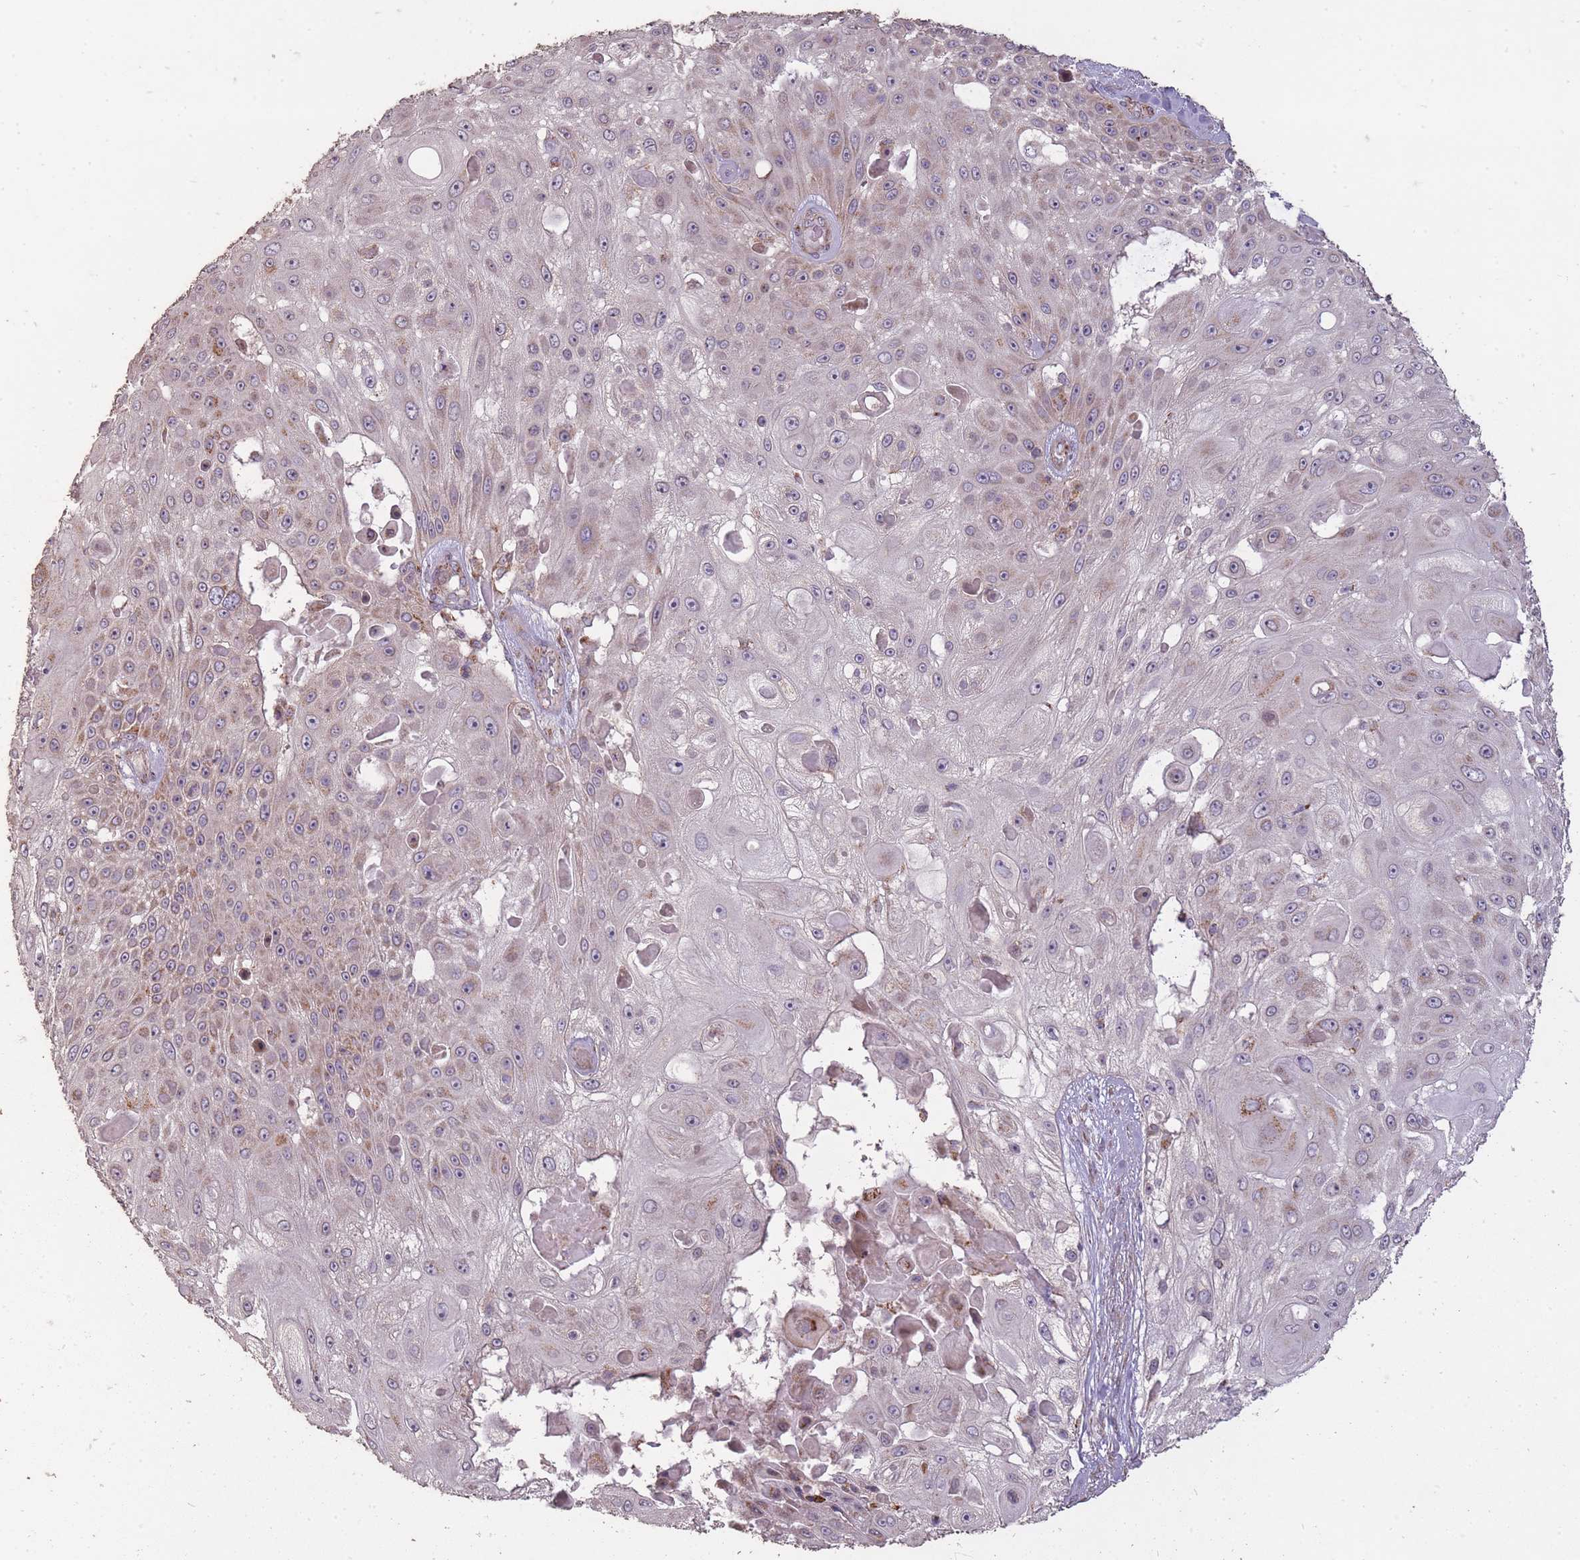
{"staining": {"intensity": "moderate", "quantity": "25%-75%", "location": "cytoplasmic/membranous"}, "tissue": "skin cancer", "cell_type": "Tumor cells", "image_type": "cancer", "snomed": [{"axis": "morphology", "description": "Squamous cell carcinoma, NOS"}, {"axis": "topography", "description": "Skin"}], "caption": "Immunohistochemistry histopathology image of neoplastic tissue: squamous cell carcinoma (skin) stained using immunohistochemistry (IHC) shows medium levels of moderate protein expression localized specifically in the cytoplasmic/membranous of tumor cells, appearing as a cytoplasmic/membranous brown color.", "gene": "CNOT8", "patient": {"sex": "female", "age": 86}}